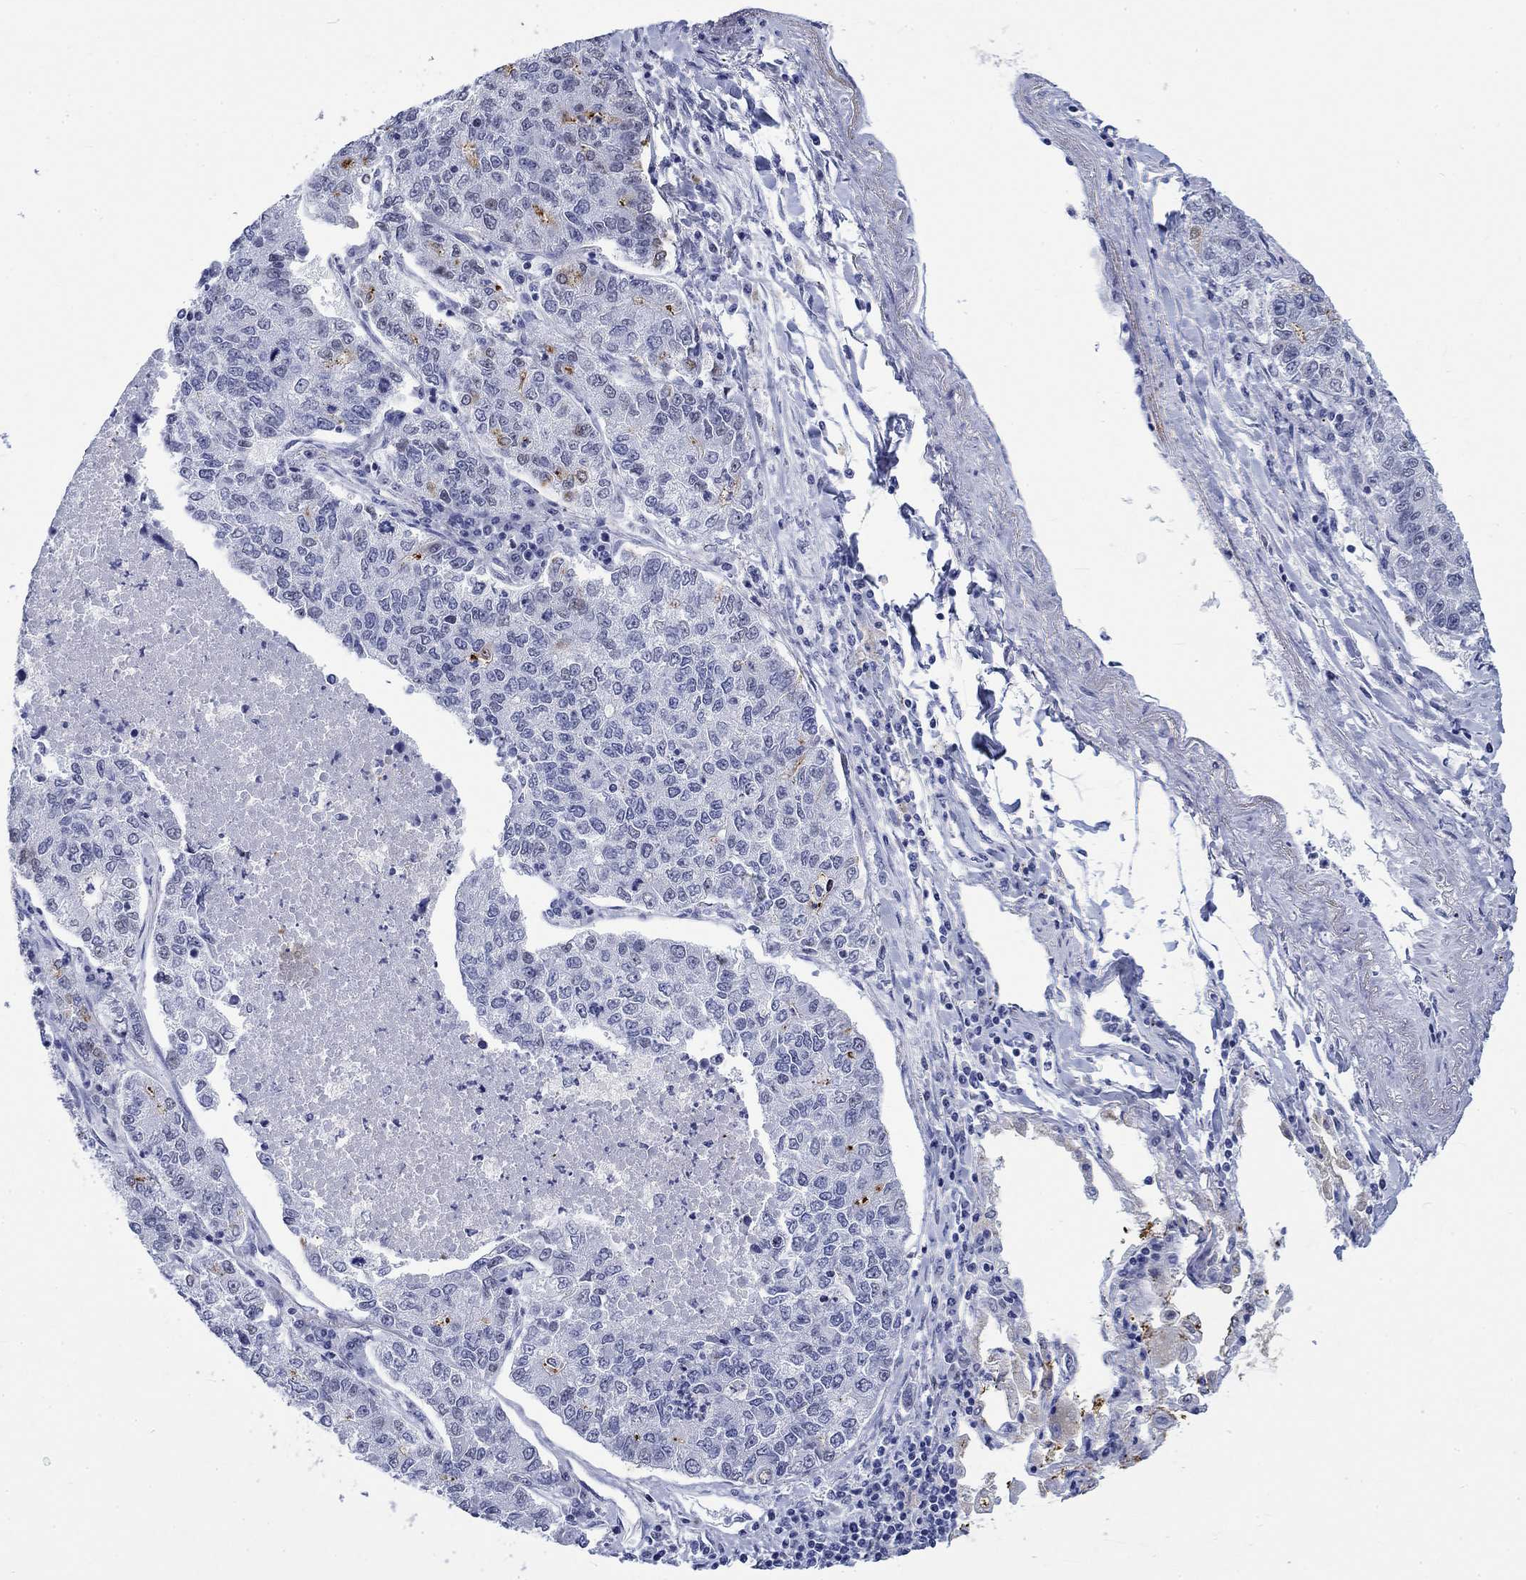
{"staining": {"intensity": "negative", "quantity": "none", "location": "none"}, "tissue": "lung cancer", "cell_type": "Tumor cells", "image_type": "cancer", "snomed": [{"axis": "morphology", "description": "Adenocarcinoma, NOS"}, {"axis": "topography", "description": "Lung"}], "caption": "The immunohistochemistry (IHC) micrograph has no significant positivity in tumor cells of adenocarcinoma (lung) tissue. (IHC, brightfield microscopy, high magnification).", "gene": "KRT76", "patient": {"sex": "male", "age": 49}}